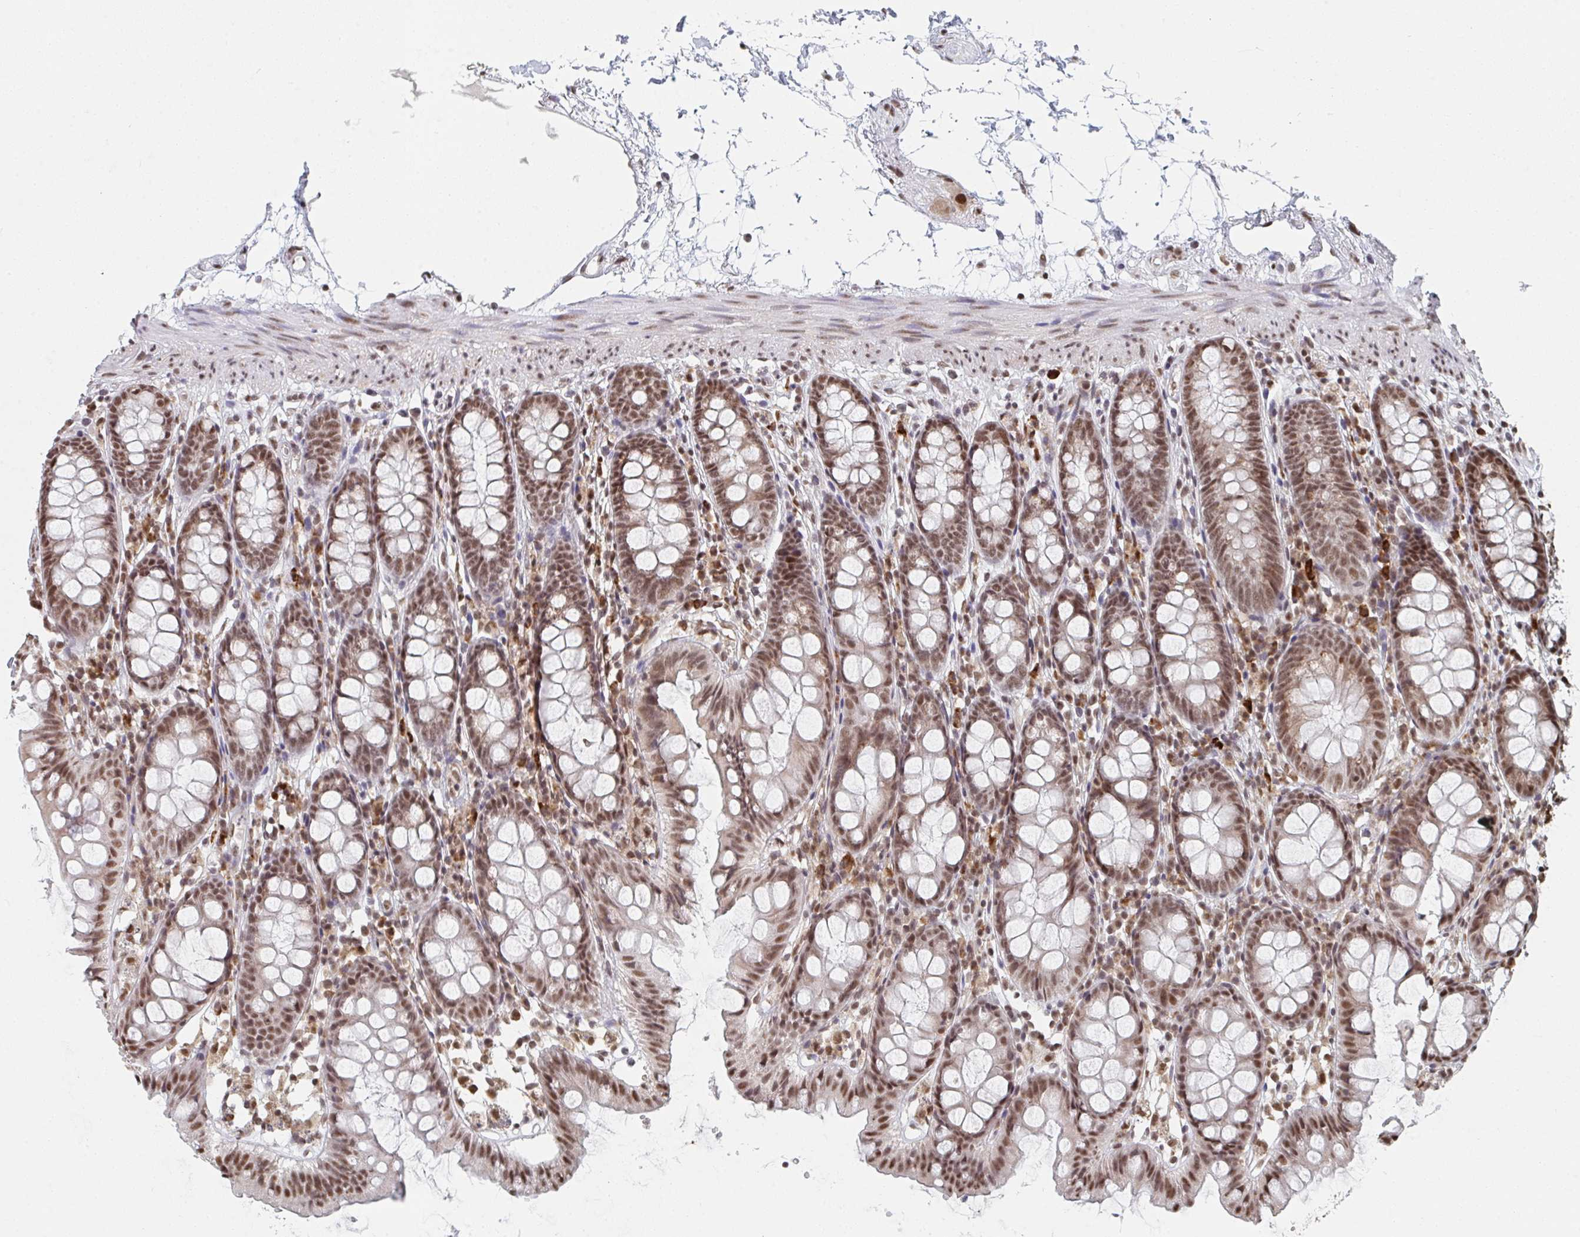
{"staining": {"intensity": "weak", "quantity": ">75%", "location": "nuclear"}, "tissue": "colon", "cell_type": "Endothelial cells", "image_type": "normal", "snomed": [{"axis": "morphology", "description": "Normal tissue, NOS"}, {"axis": "topography", "description": "Colon"}], "caption": "A brown stain highlights weak nuclear staining of a protein in endothelial cells of benign human colon.", "gene": "MBNL1", "patient": {"sex": "female", "age": 84}}